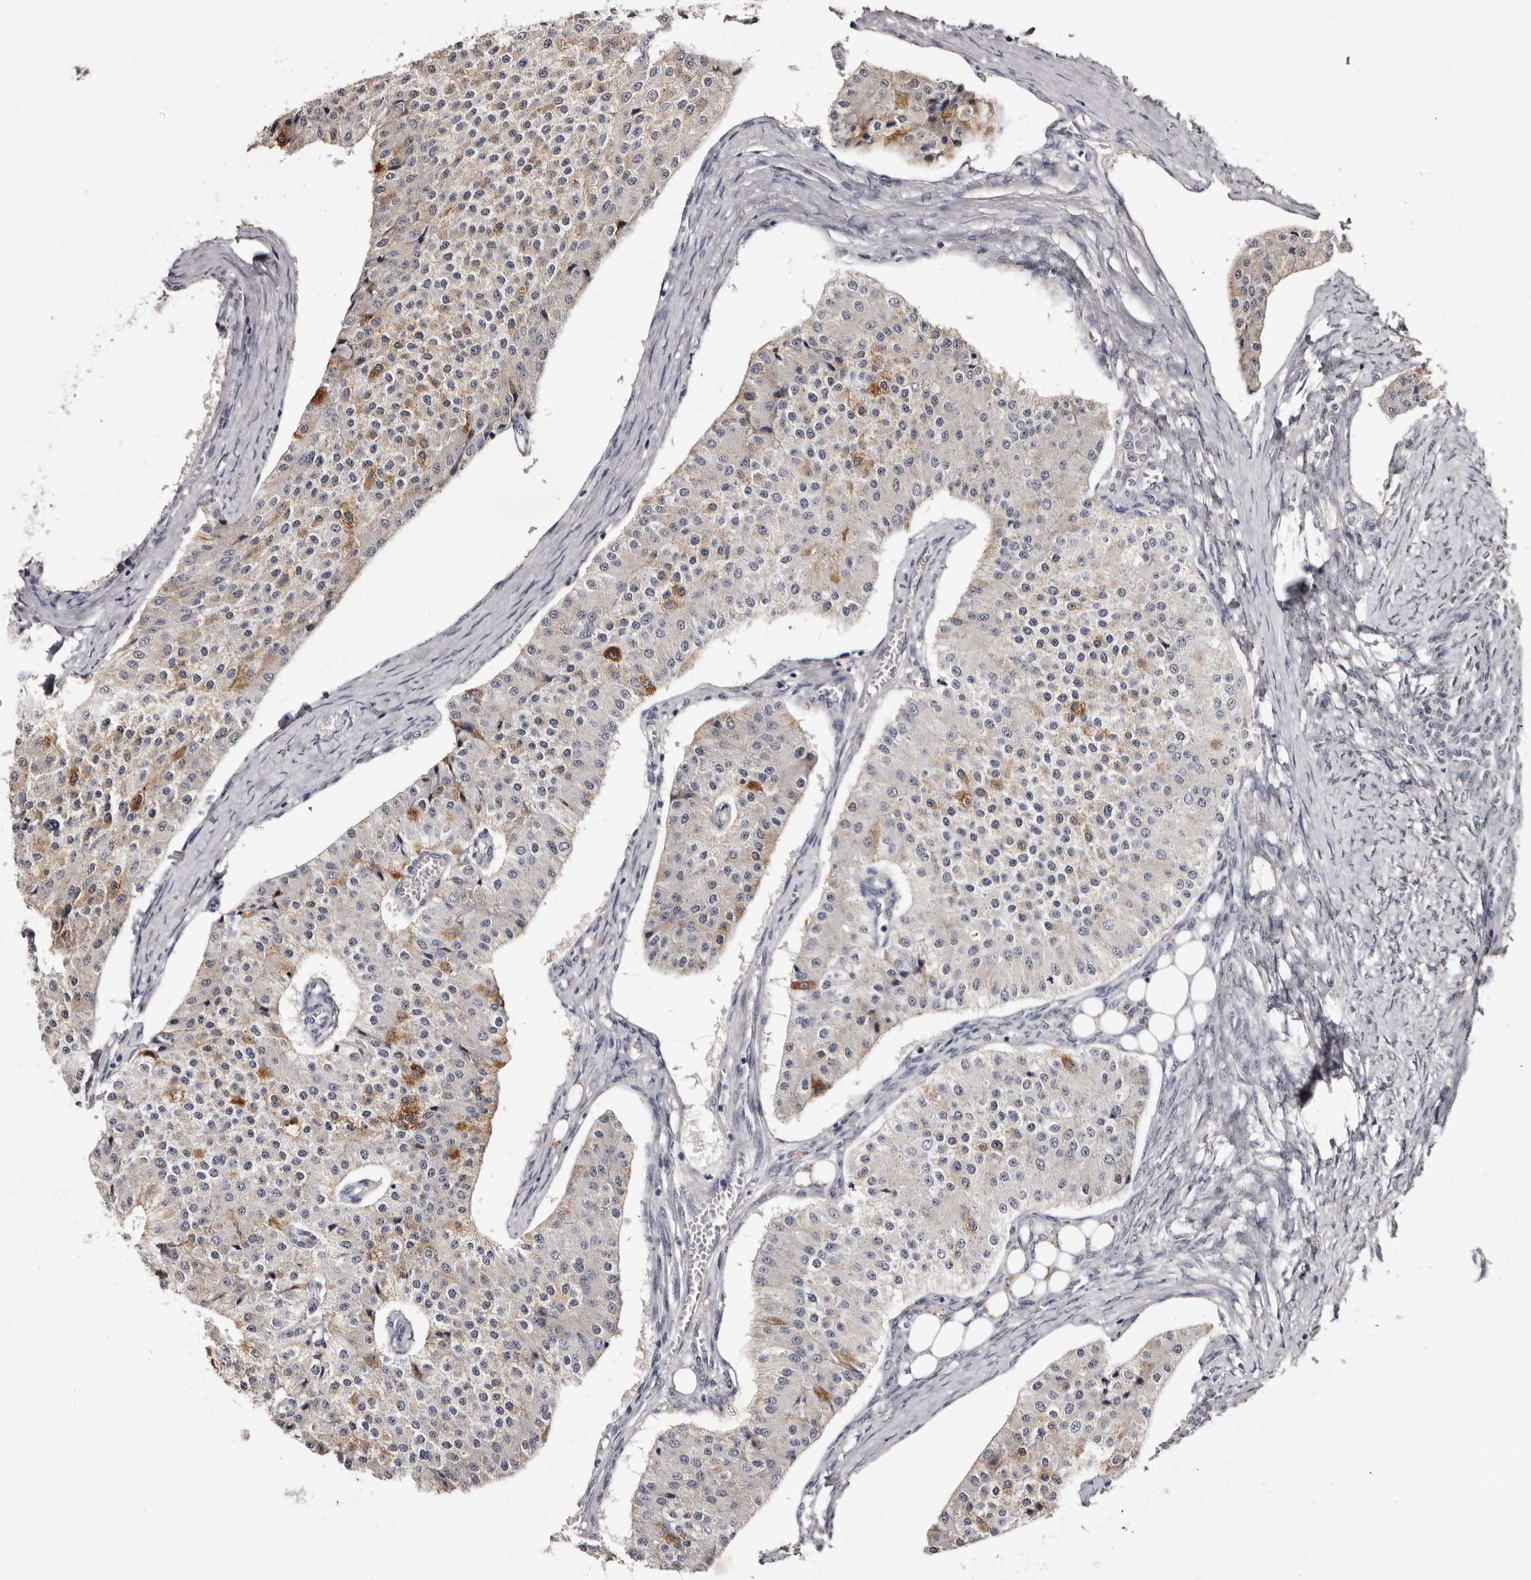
{"staining": {"intensity": "moderate", "quantity": "<25%", "location": "cytoplasmic/membranous"}, "tissue": "carcinoid", "cell_type": "Tumor cells", "image_type": "cancer", "snomed": [{"axis": "morphology", "description": "Carcinoid, malignant, NOS"}, {"axis": "topography", "description": "Colon"}], "caption": "Protein expression analysis of carcinoid displays moderate cytoplasmic/membranous expression in about <25% of tumor cells.", "gene": "LANCL2", "patient": {"sex": "female", "age": 52}}